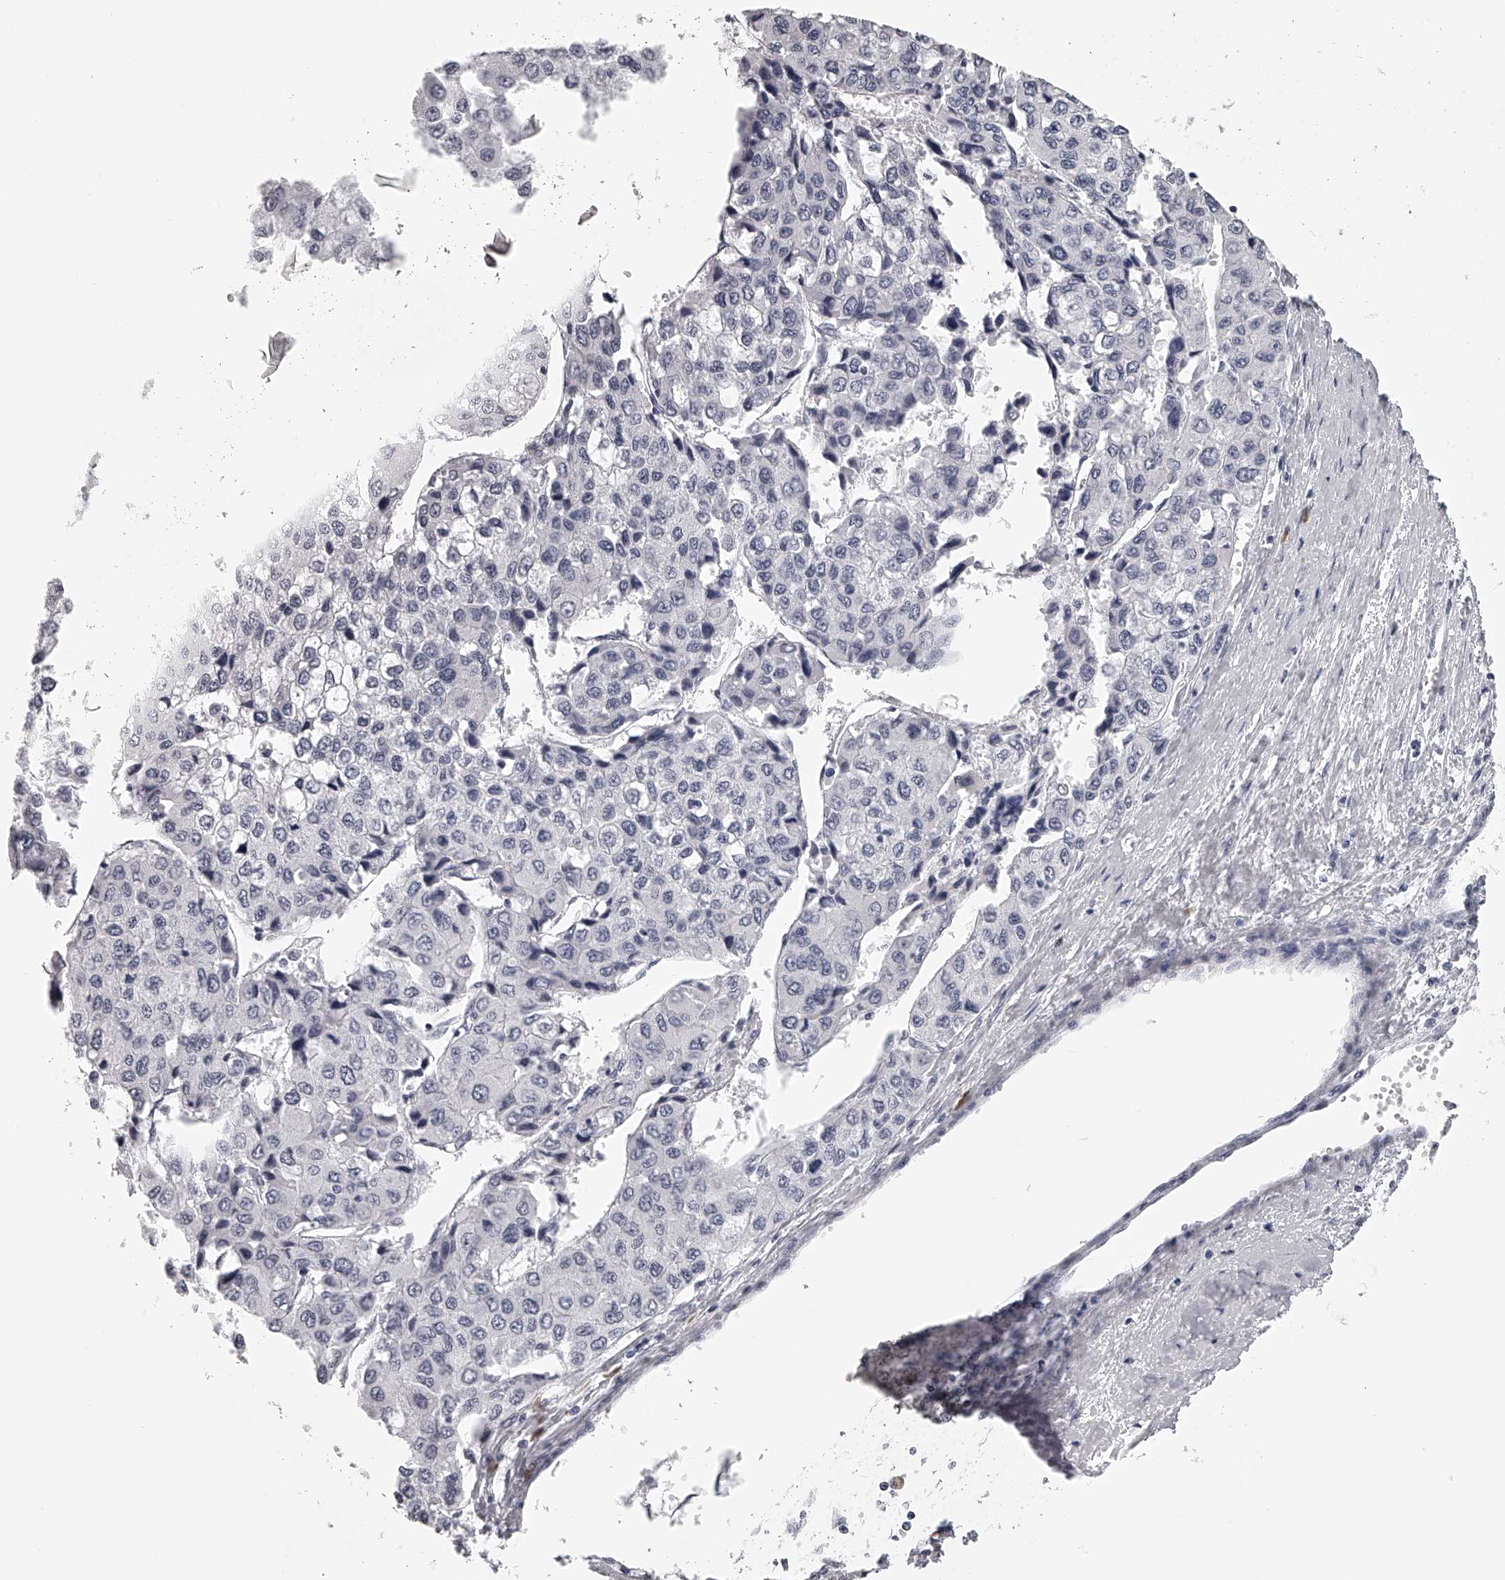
{"staining": {"intensity": "negative", "quantity": "none", "location": "none"}, "tissue": "liver cancer", "cell_type": "Tumor cells", "image_type": "cancer", "snomed": [{"axis": "morphology", "description": "Carcinoma, Hepatocellular, NOS"}, {"axis": "topography", "description": "Liver"}], "caption": "This is an IHC photomicrograph of human liver cancer. There is no staining in tumor cells.", "gene": "SEC11C", "patient": {"sex": "female", "age": 66}}